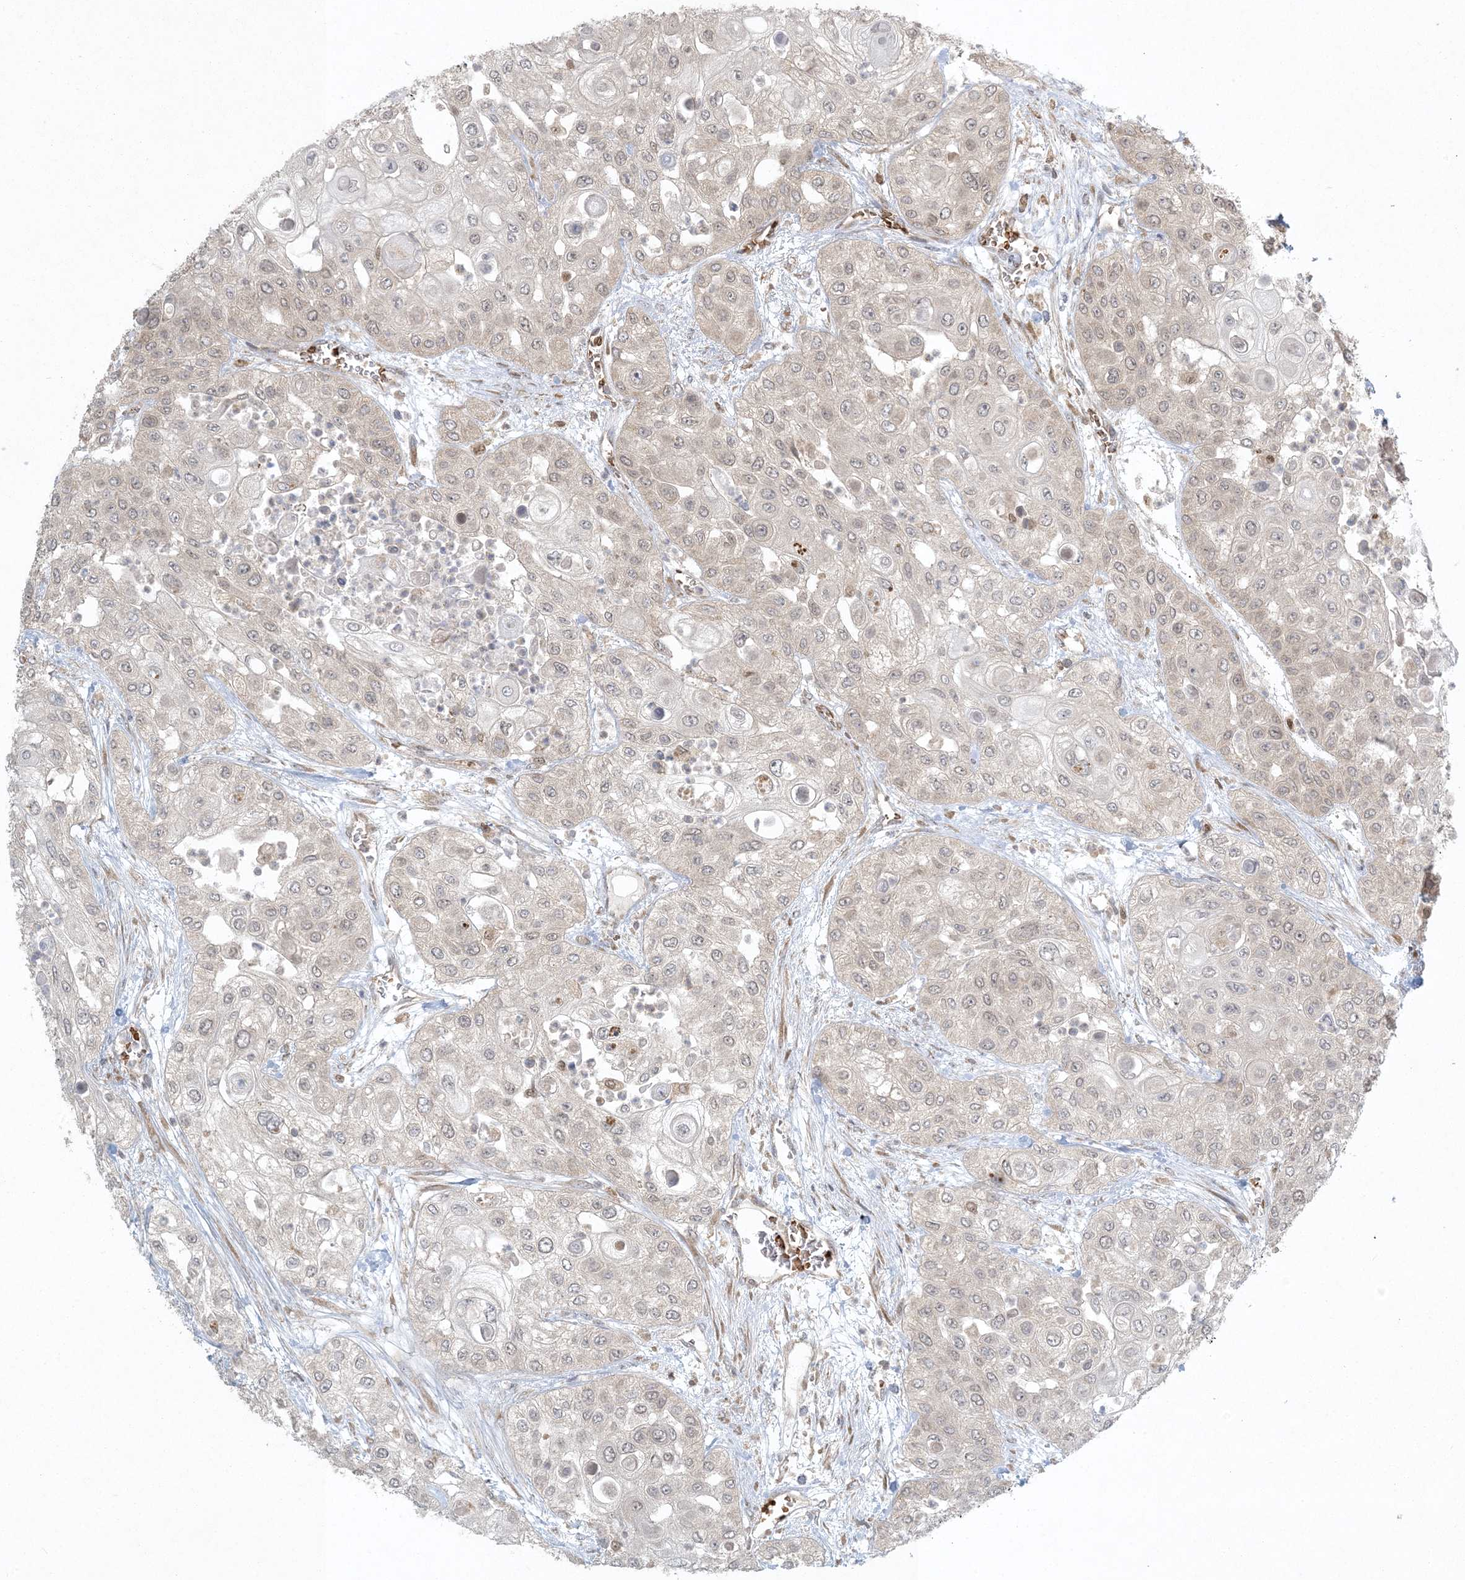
{"staining": {"intensity": "weak", "quantity": "<25%", "location": "cytoplasmic/membranous"}, "tissue": "urothelial cancer", "cell_type": "Tumor cells", "image_type": "cancer", "snomed": [{"axis": "morphology", "description": "Urothelial carcinoma, High grade"}, {"axis": "topography", "description": "Urinary bladder"}], "caption": "This is a histopathology image of immunohistochemistry (IHC) staining of urothelial cancer, which shows no staining in tumor cells.", "gene": "CTDNEP1", "patient": {"sex": "female", "age": 79}}